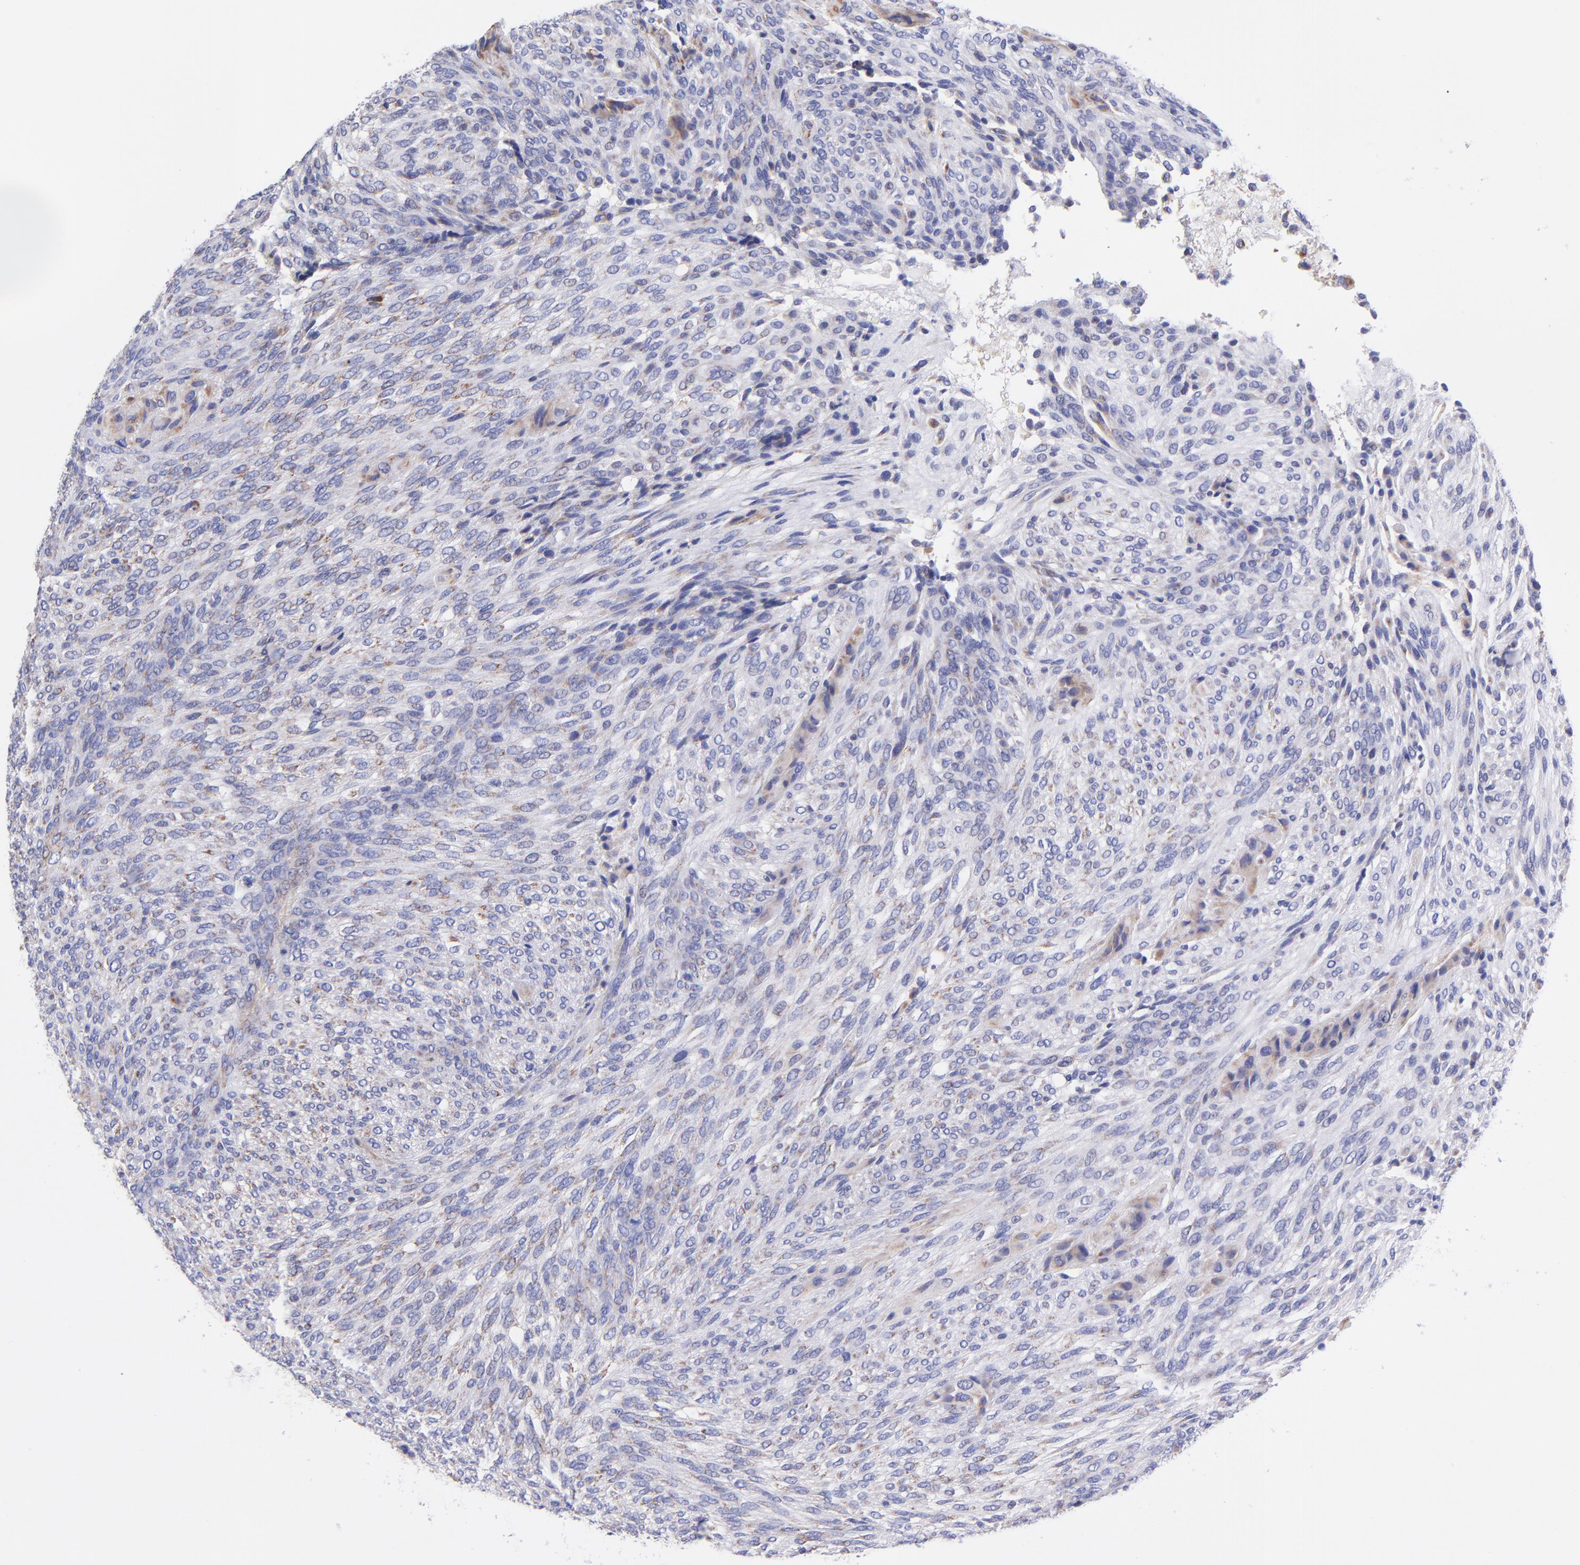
{"staining": {"intensity": "weak", "quantity": "<25%", "location": "cytoplasmic/membranous"}, "tissue": "glioma", "cell_type": "Tumor cells", "image_type": "cancer", "snomed": [{"axis": "morphology", "description": "Glioma, malignant, High grade"}, {"axis": "topography", "description": "Cerebral cortex"}], "caption": "Tumor cells show no significant staining in glioma.", "gene": "NDUFB7", "patient": {"sex": "female", "age": 55}}